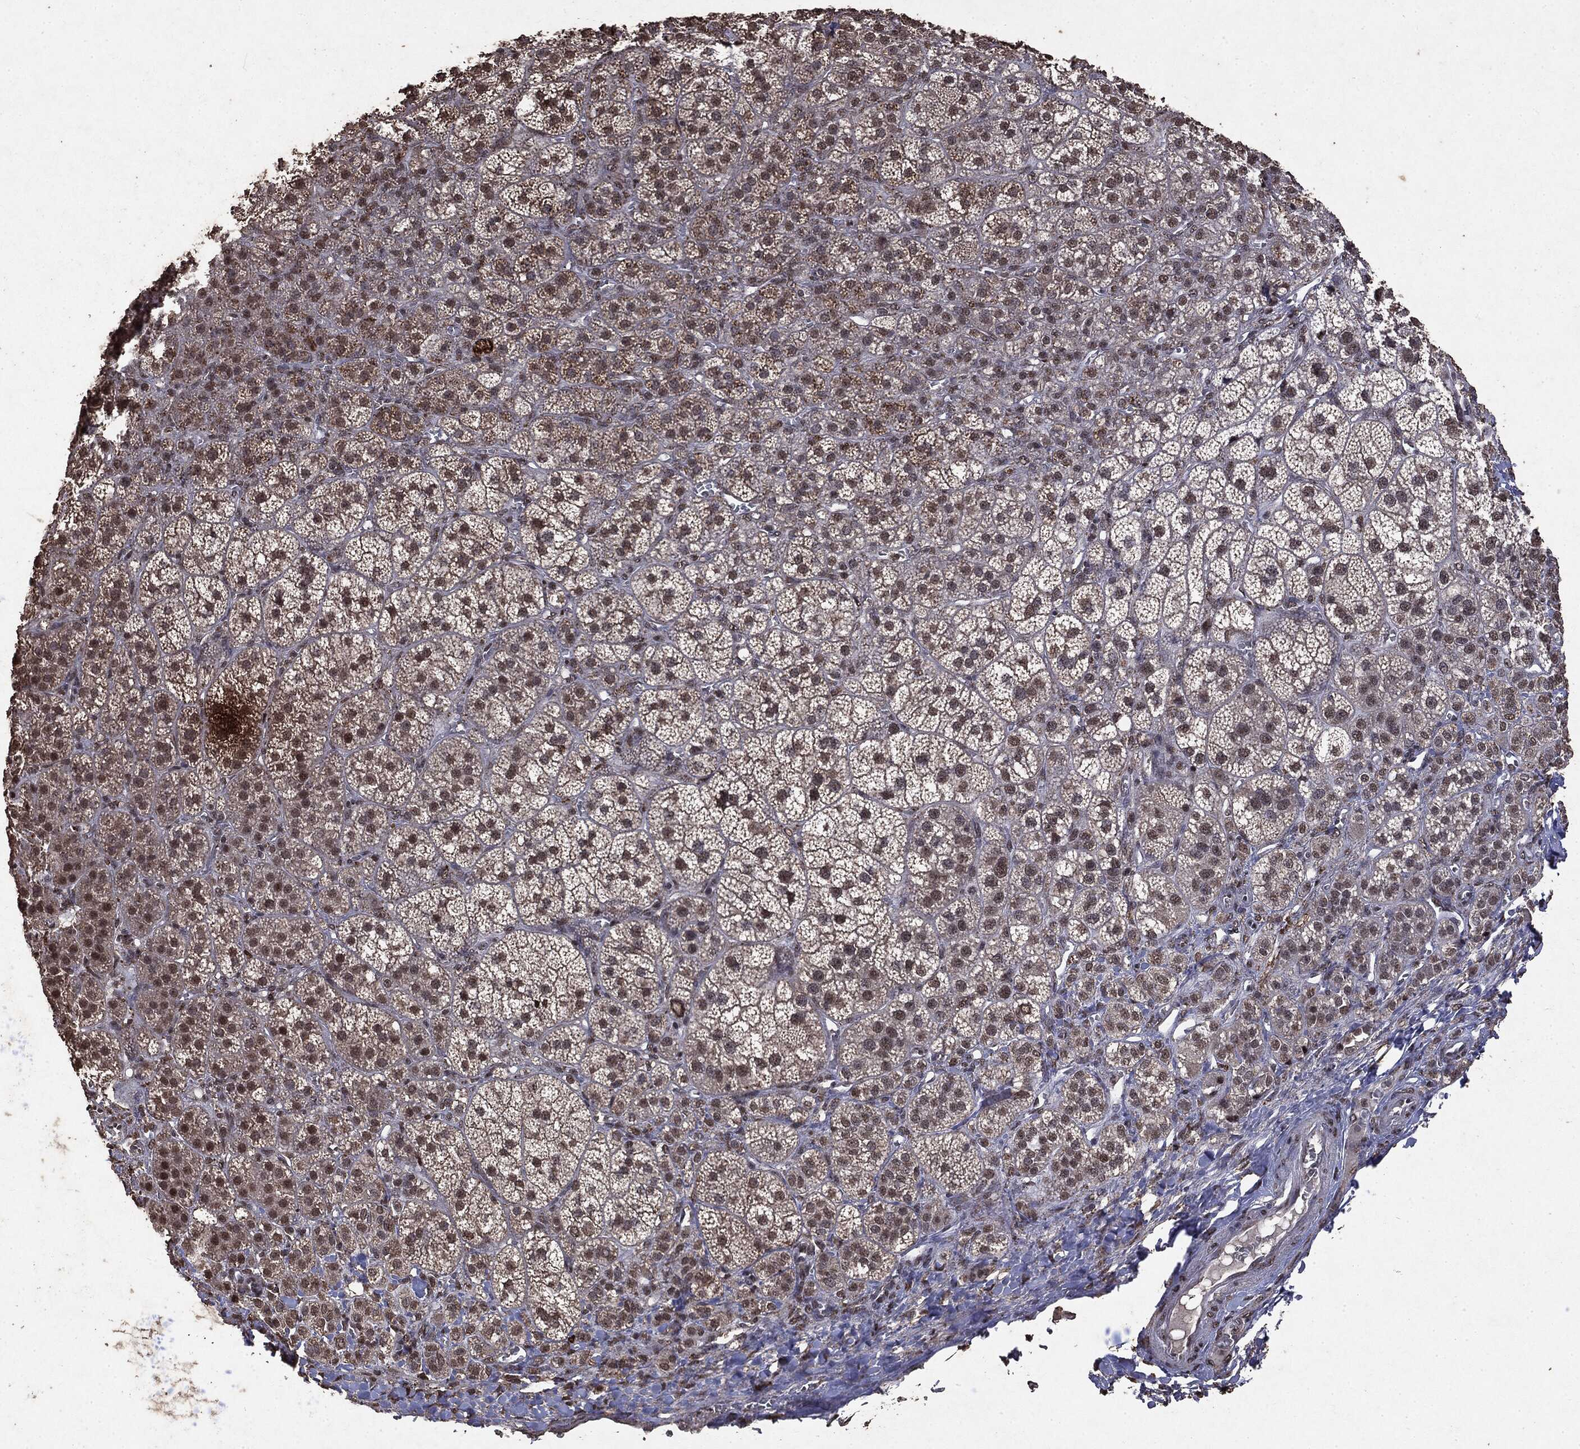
{"staining": {"intensity": "weak", "quantity": "25%-75%", "location": "cytoplasmic/membranous,nuclear"}, "tissue": "adrenal gland", "cell_type": "Glandular cells", "image_type": "normal", "snomed": [{"axis": "morphology", "description": "Normal tissue, NOS"}, {"axis": "topography", "description": "Adrenal gland"}], "caption": "High-power microscopy captured an IHC photomicrograph of normal adrenal gland, revealing weak cytoplasmic/membranous,nuclear expression in about 25%-75% of glandular cells. The protein is stained brown, and the nuclei are stained in blue (DAB (3,3'-diaminobenzidine) IHC with brightfield microscopy, high magnification).", "gene": "RAD18", "patient": {"sex": "female", "age": 60}}